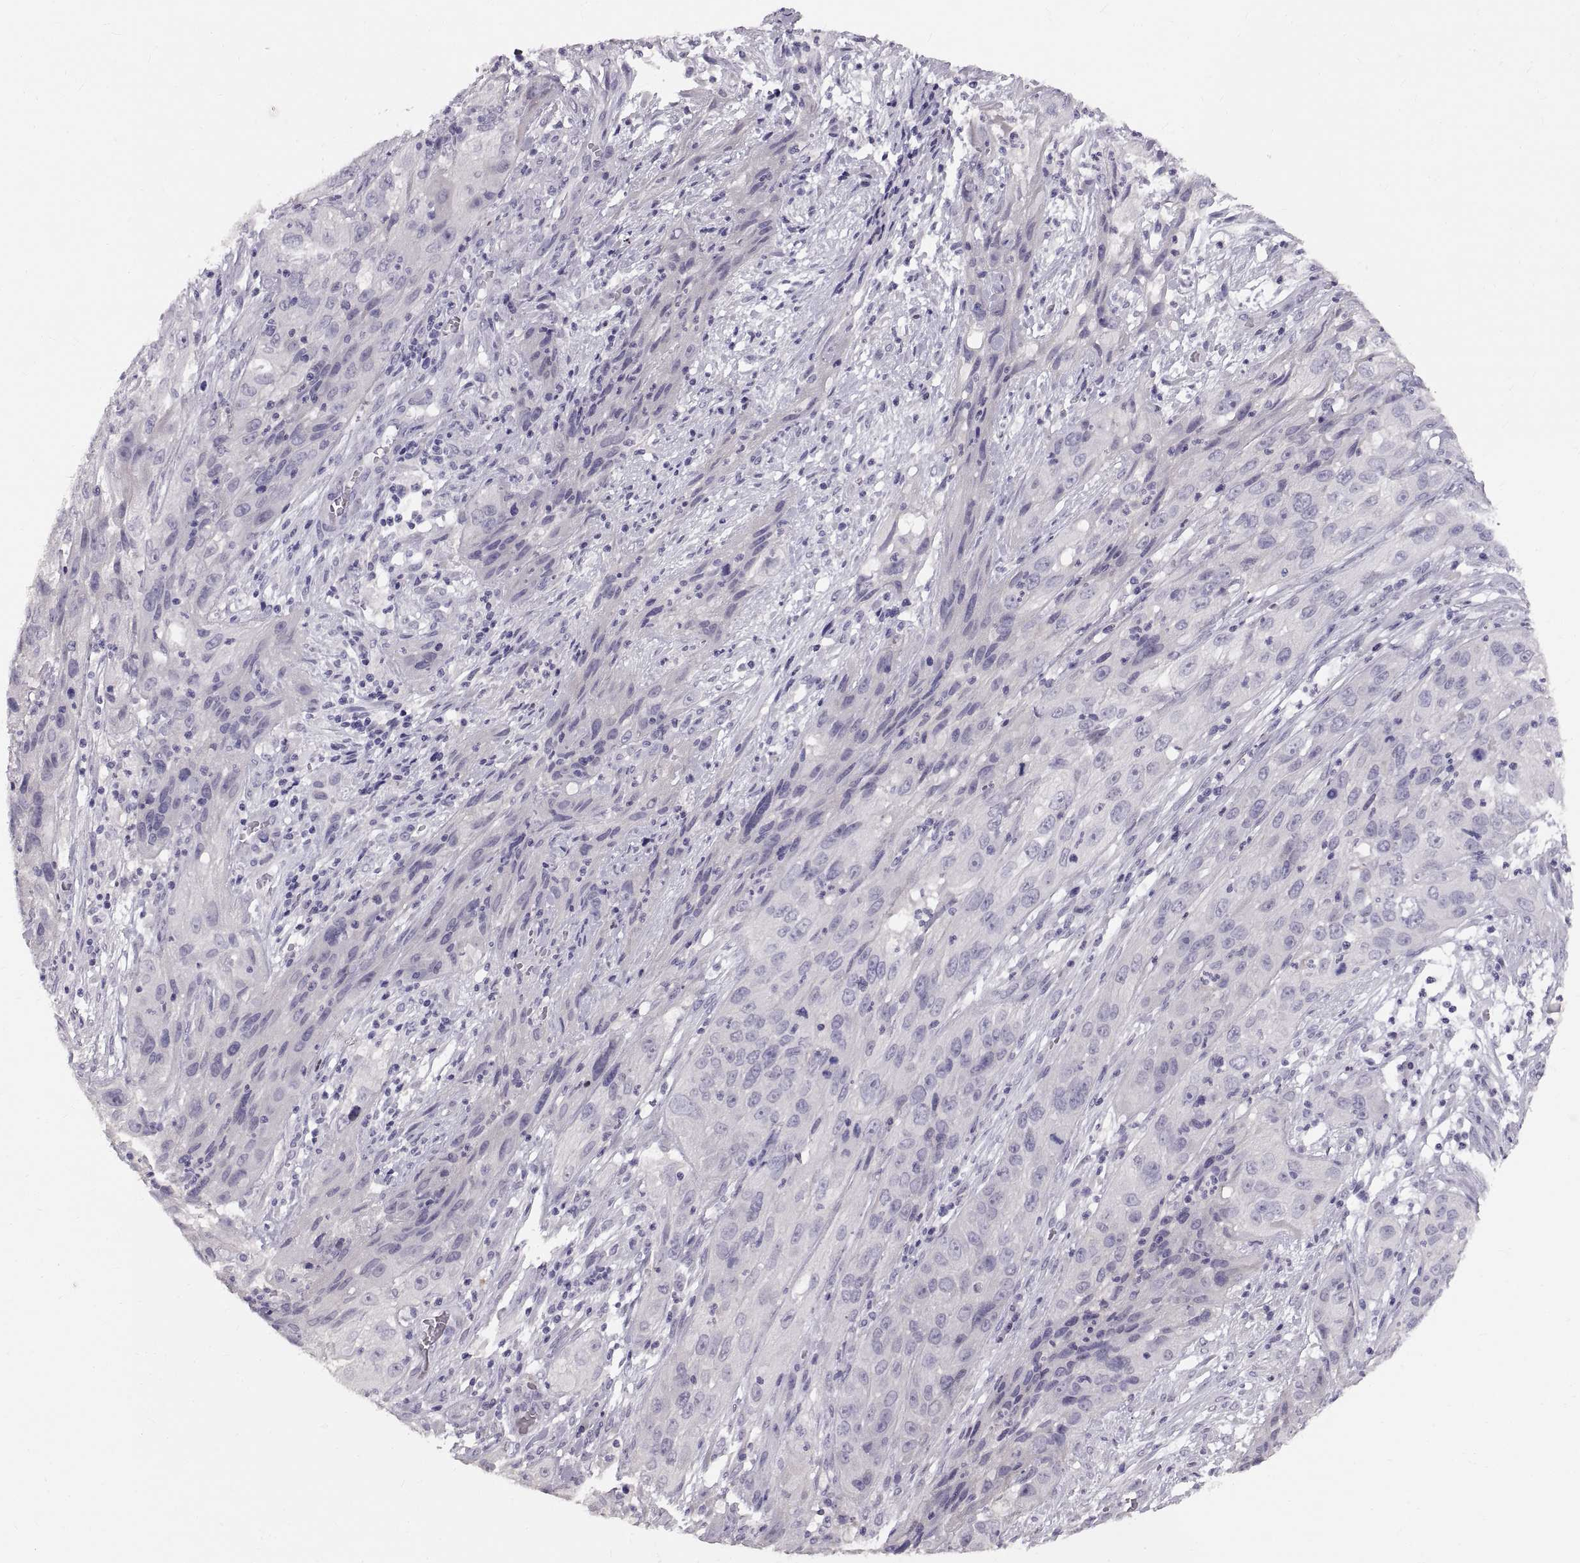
{"staining": {"intensity": "negative", "quantity": "none", "location": "none"}, "tissue": "cervical cancer", "cell_type": "Tumor cells", "image_type": "cancer", "snomed": [{"axis": "morphology", "description": "Squamous cell carcinoma, NOS"}, {"axis": "topography", "description": "Cervix"}], "caption": "Tumor cells are negative for brown protein staining in cervical cancer (squamous cell carcinoma).", "gene": "SPACDR", "patient": {"sex": "female", "age": 32}}